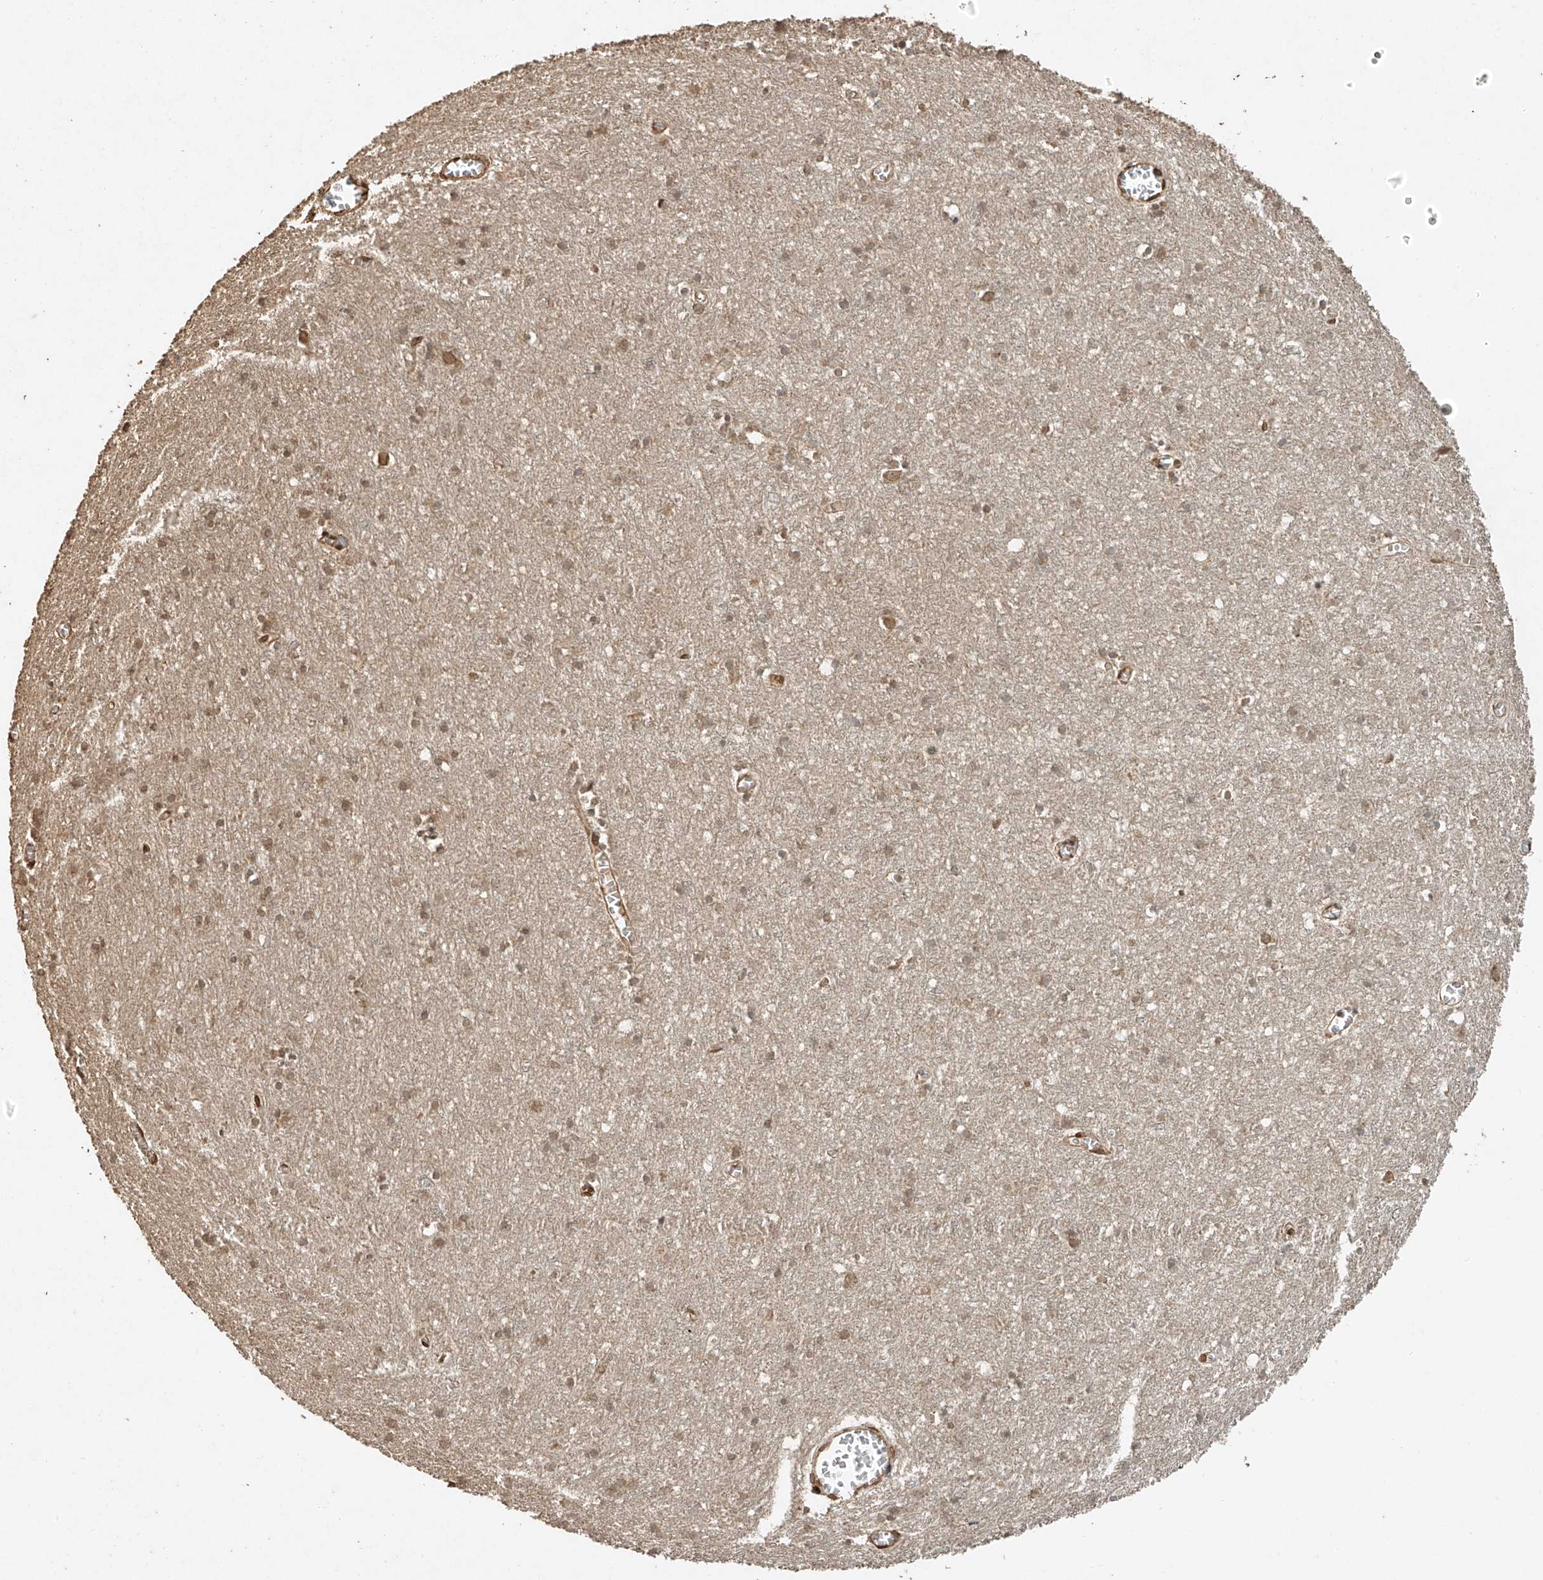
{"staining": {"intensity": "moderate", "quantity": ">75%", "location": "cytoplasmic/membranous,nuclear"}, "tissue": "cerebral cortex", "cell_type": "Endothelial cells", "image_type": "normal", "snomed": [{"axis": "morphology", "description": "Normal tissue, NOS"}, {"axis": "topography", "description": "Cerebral cortex"}], "caption": "Immunohistochemical staining of benign cerebral cortex demonstrates medium levels of moderate cytoplasmic/membranous,nuclear expression in about >75% of endothelial cells. (Brightfield microscopy of DAB IHC at high magnification).", "gene": "TIGAR", "patient": {"sex": "female", "age": 64}}